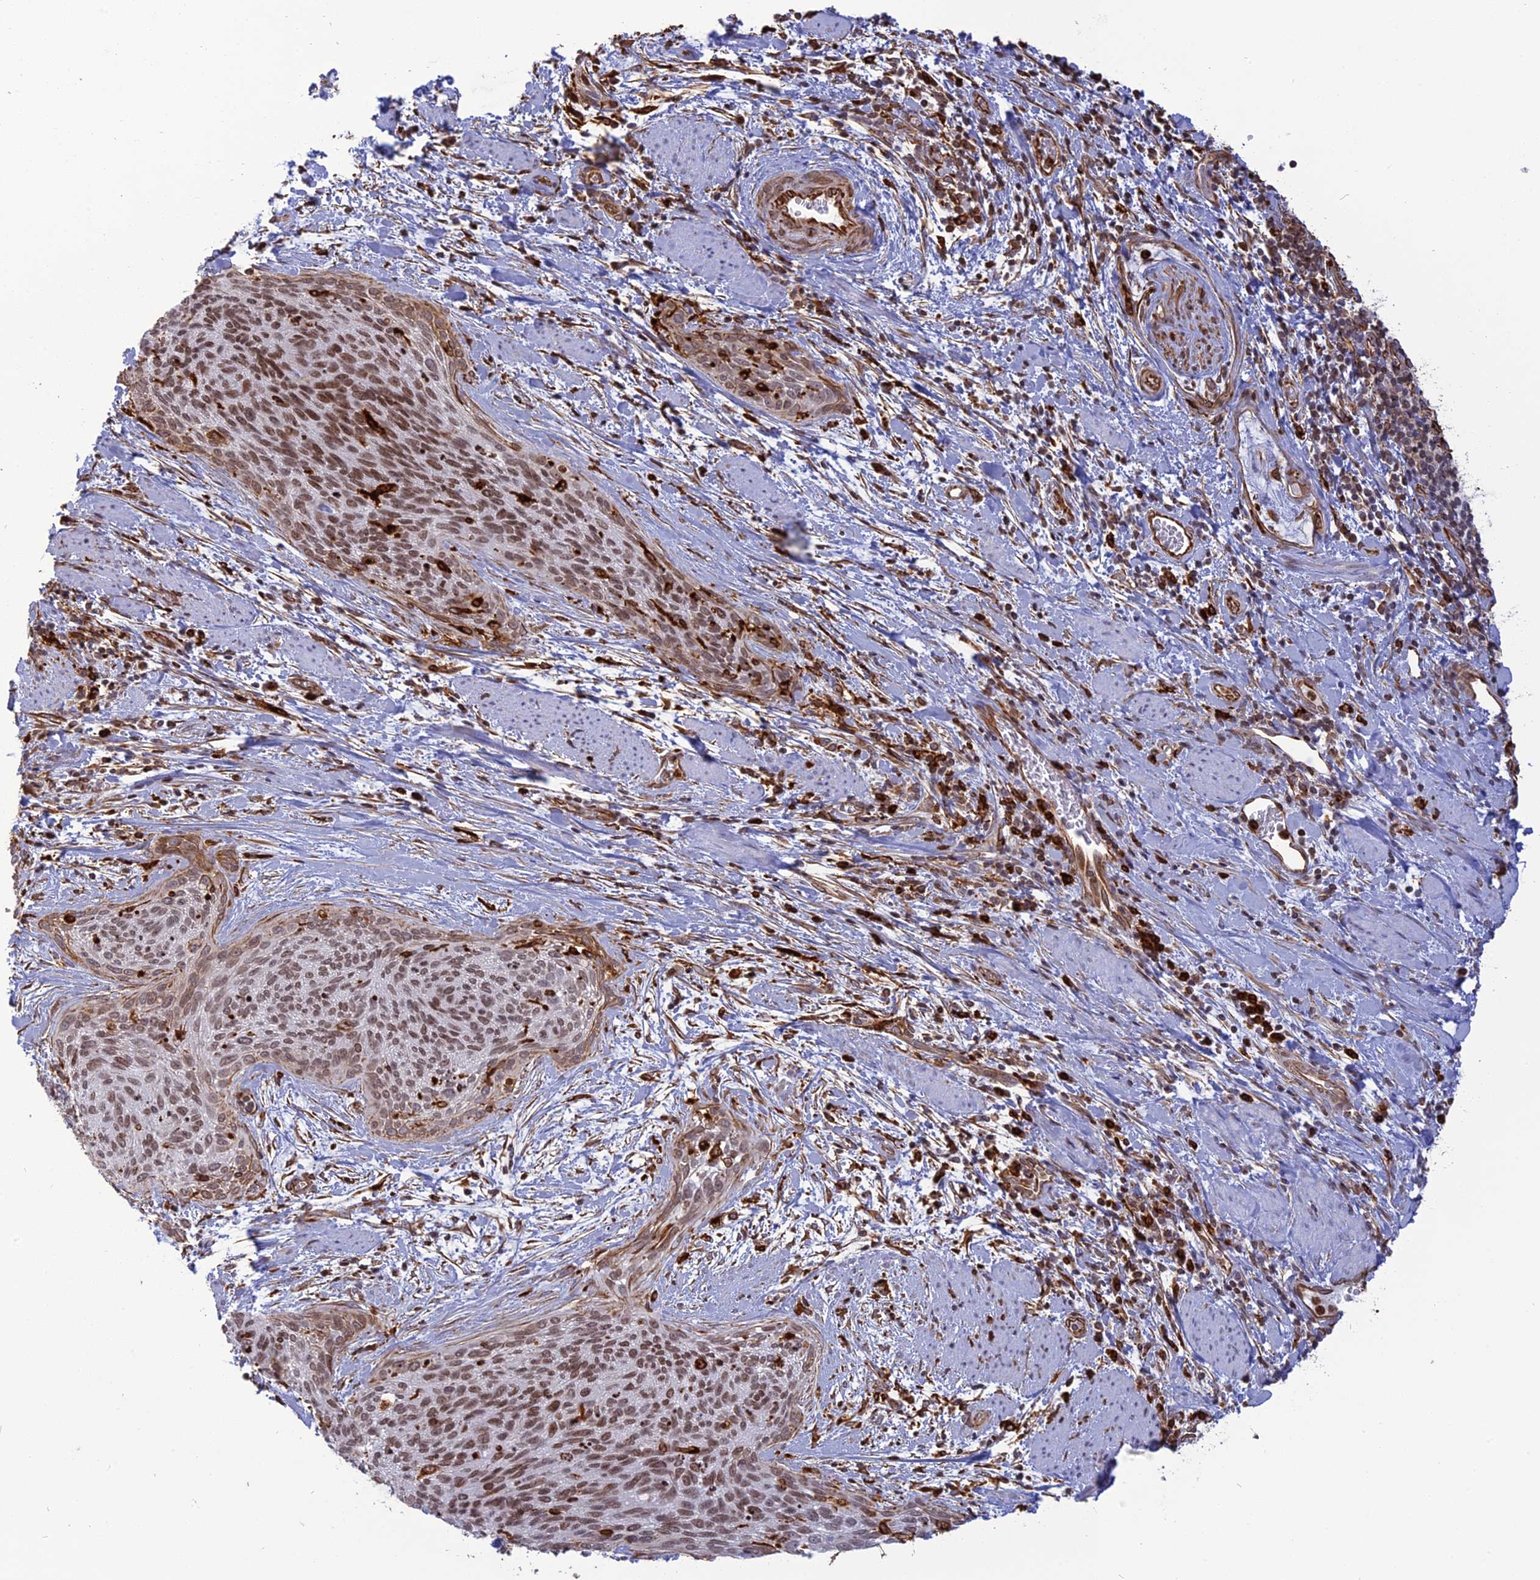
{"staining": {"intensity": "moderate", "quantity": ">75%", "location": "nuclear"}, "tissue": "cervical cancer", "cell_type": "Tumor cells", "image_type": "cancer", "snomed": [{"axis": "morphology", "description": "Squamous cell carcinoma, NOS"}, {"axis": "topography", "description": "Cervix"}], "caption": "A micrograph of human cervical squamous cell carcinoma stained for a protein reveals moderate nuclear brown staining in tumor cells.", "gene": "APOBR", "patient": {"sex": "female", "age": 55}}